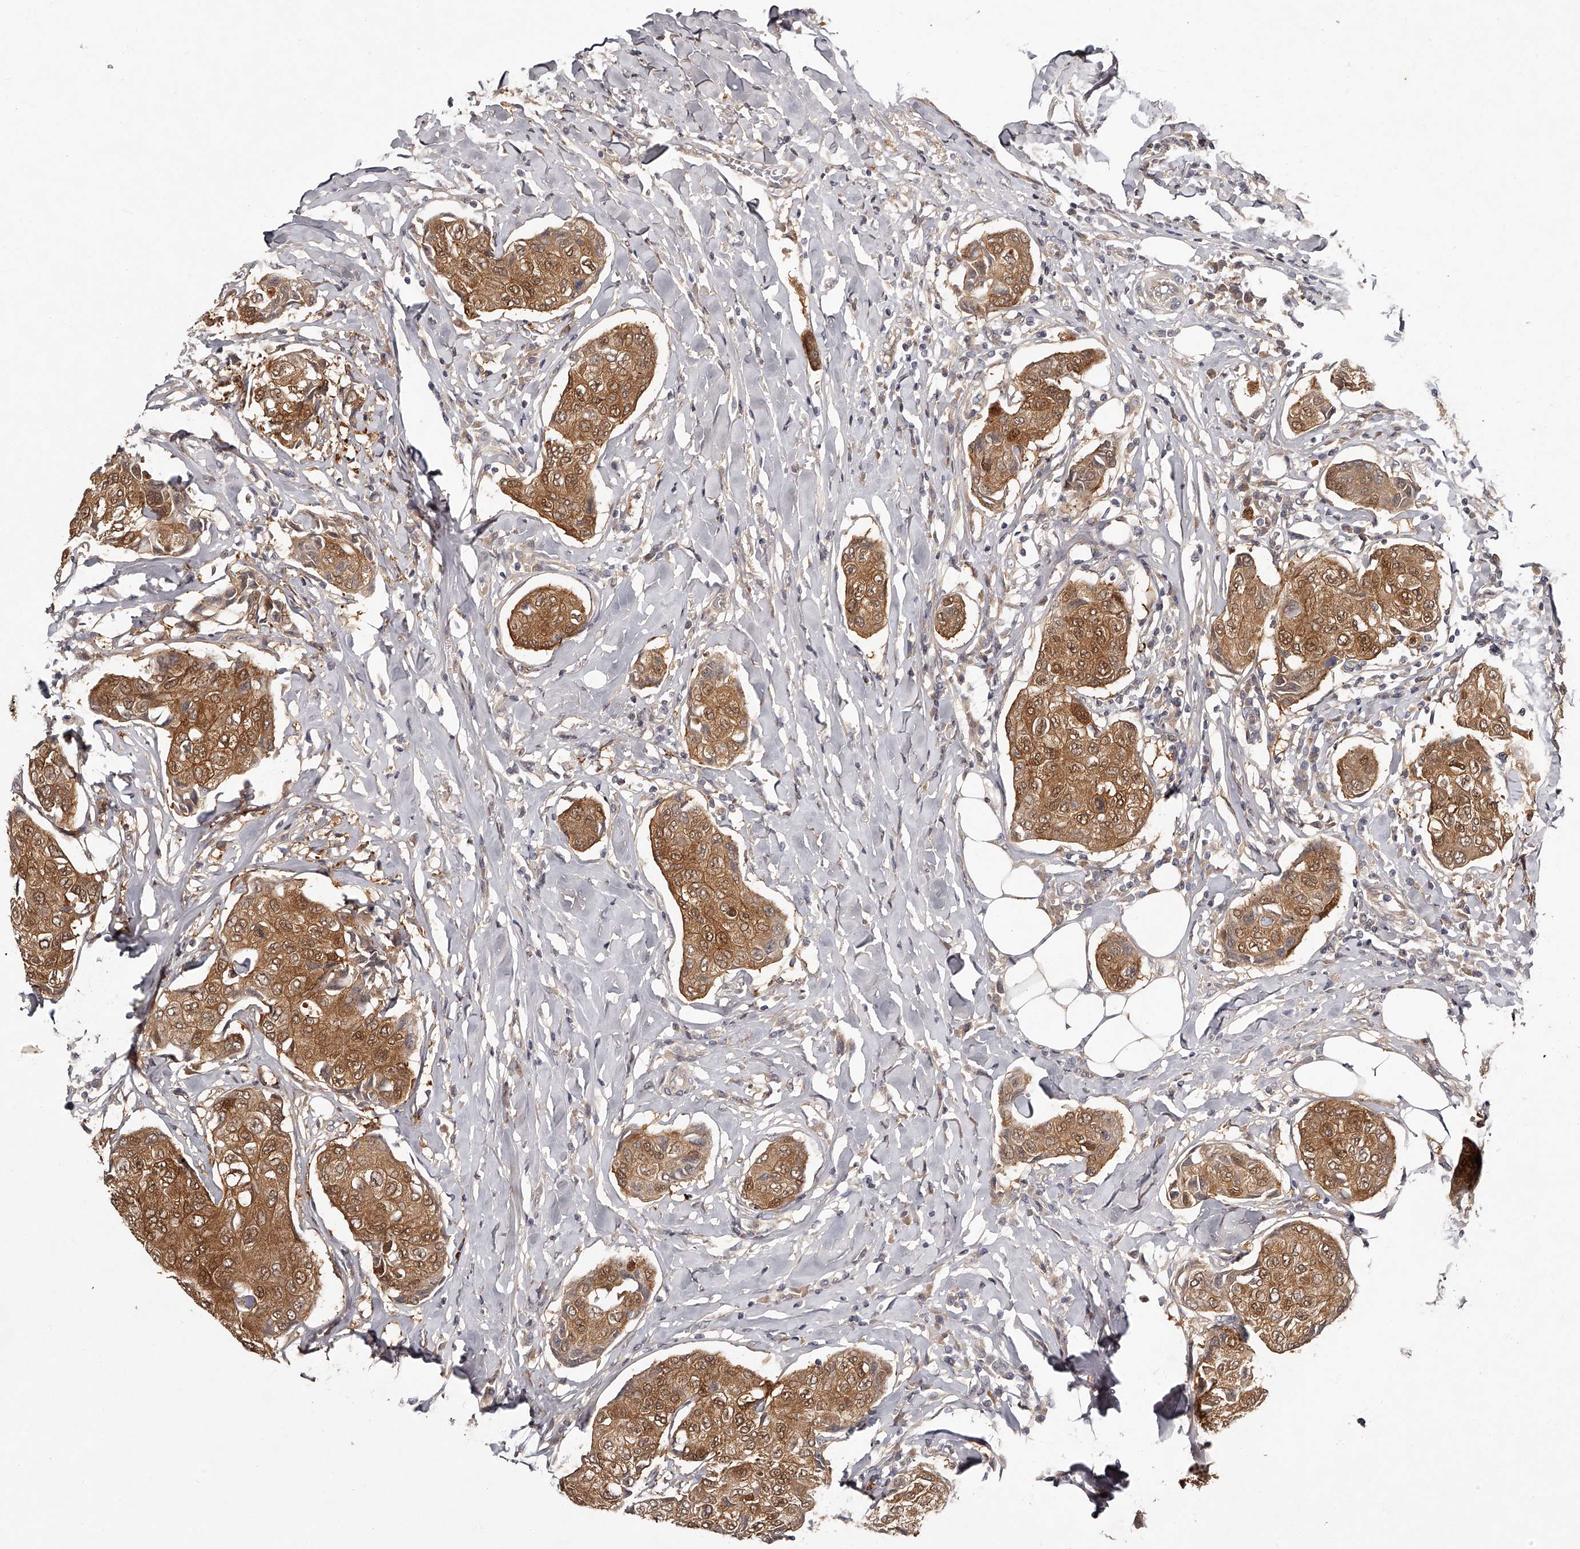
{"staining": {"intensity": "moderate", "quantity": ">75%", "location": "cytoplasmic/membranous,nuclear"}, "tissue": "breast cancer", "cell_type": "Tumor cells", "image_type": "cancer", "snomed": [{"axis": "morphology", "description": "Duct carcinoma"}, {"axis": "topography", "description": "Breast"}], "caption": "A micrograph of breast infiltrating ductal carcinoma stained for a protein reveals moderate cytoplasmic/membranous and nuclear brown staining in tumor cells.", "gene": "GGCT", "patient": {"sex": "female", "age": 80}}